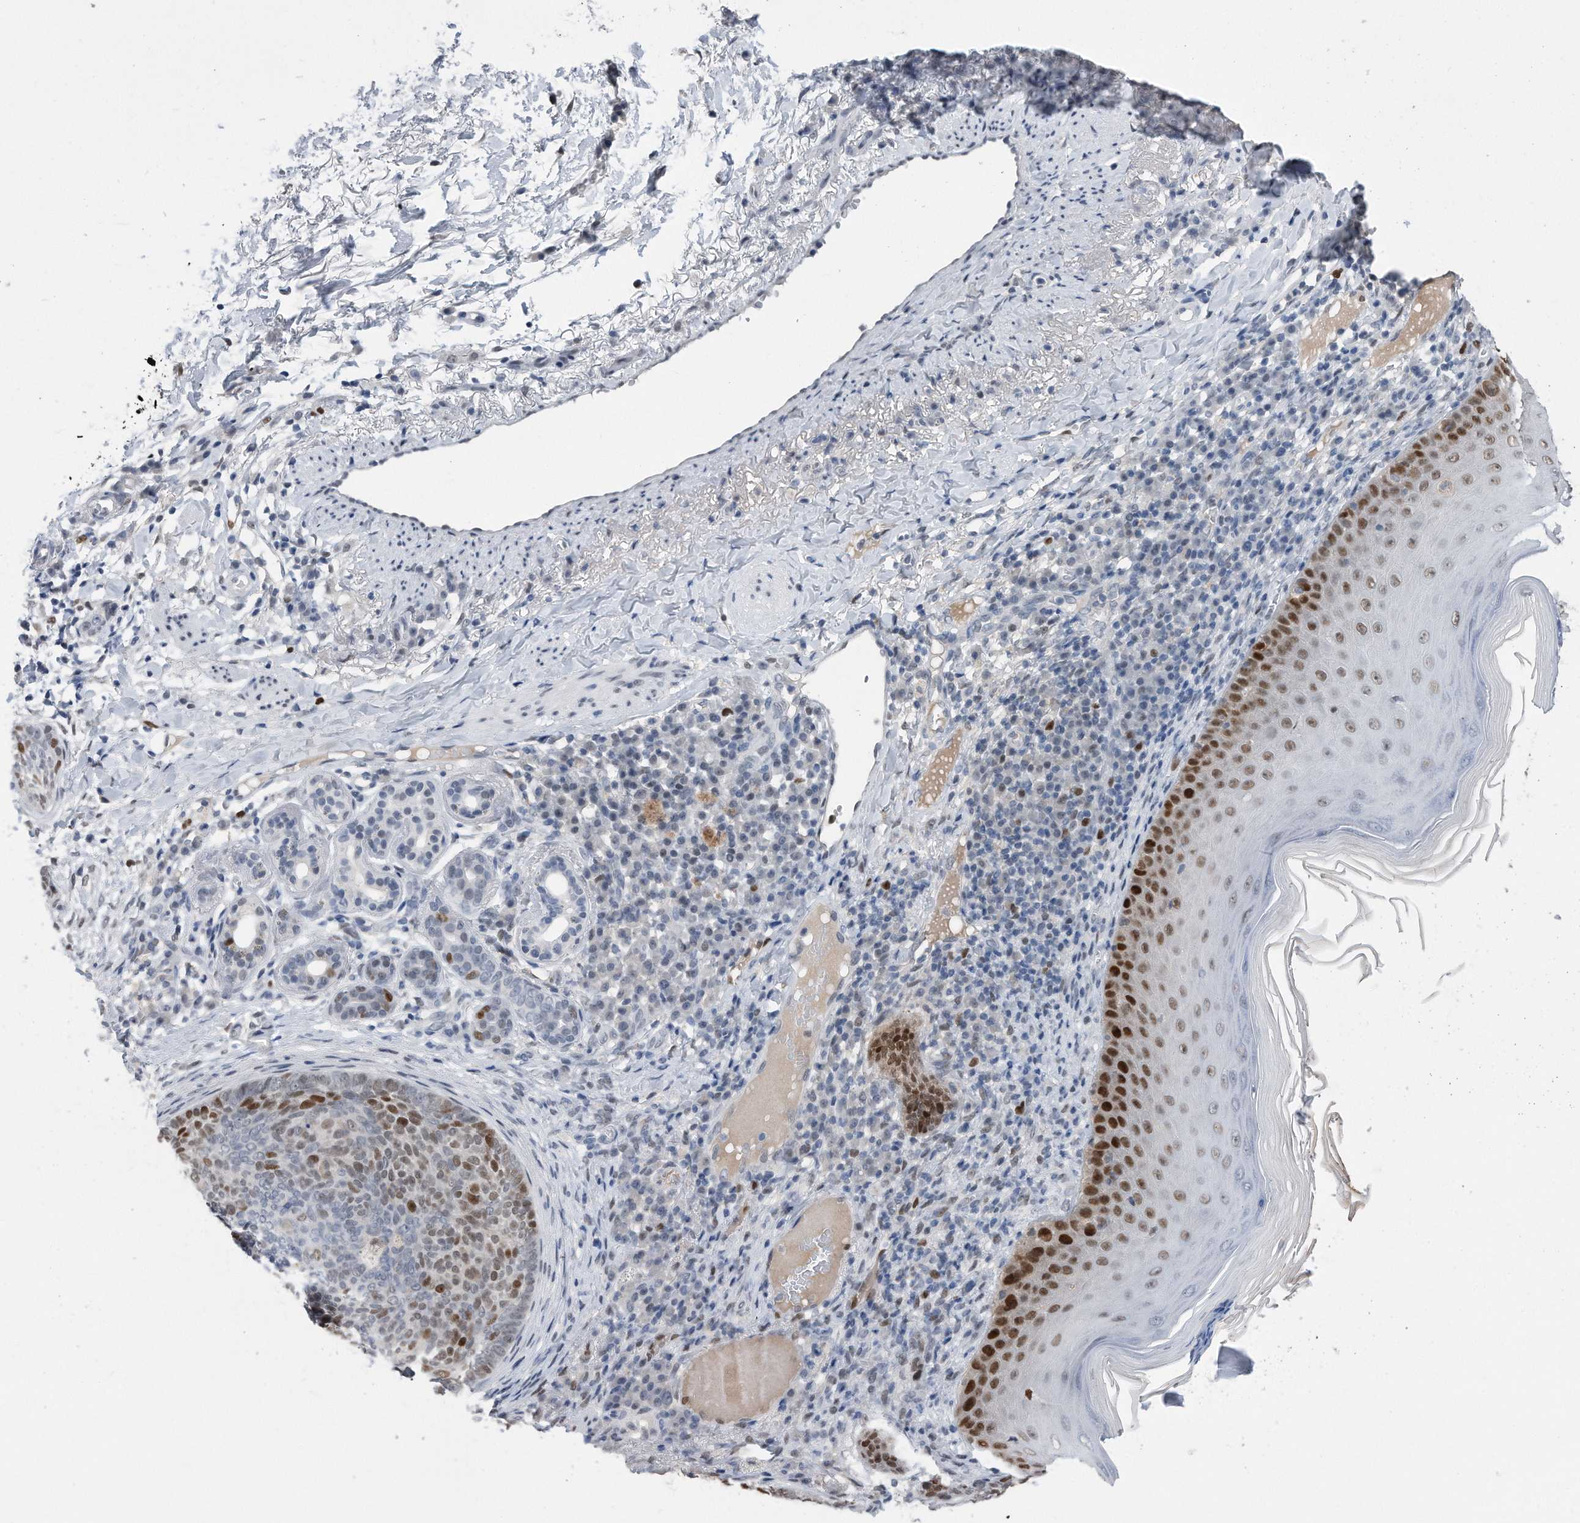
{"staining": {"intensity": "moderate", "quantity": "25%-75%", "location": "nuclear"}, "tissue": "skin cancer", "cell_type": "Tumor cells", "image_type": "cancer", "snomed": [{"axis": "morphology", "description": "Basal cell carcinoma"}, {"axis": "topography", "description": "Skin"}], "caption": "Basal cell carcinoma (skin) tissue demonstrates moderate nuclear expression in about 25%-75% of tumor cells, visualized by immunohistochemistry.", "gene": "PCNA", "patient": {"sex": "male", "age": 85}}